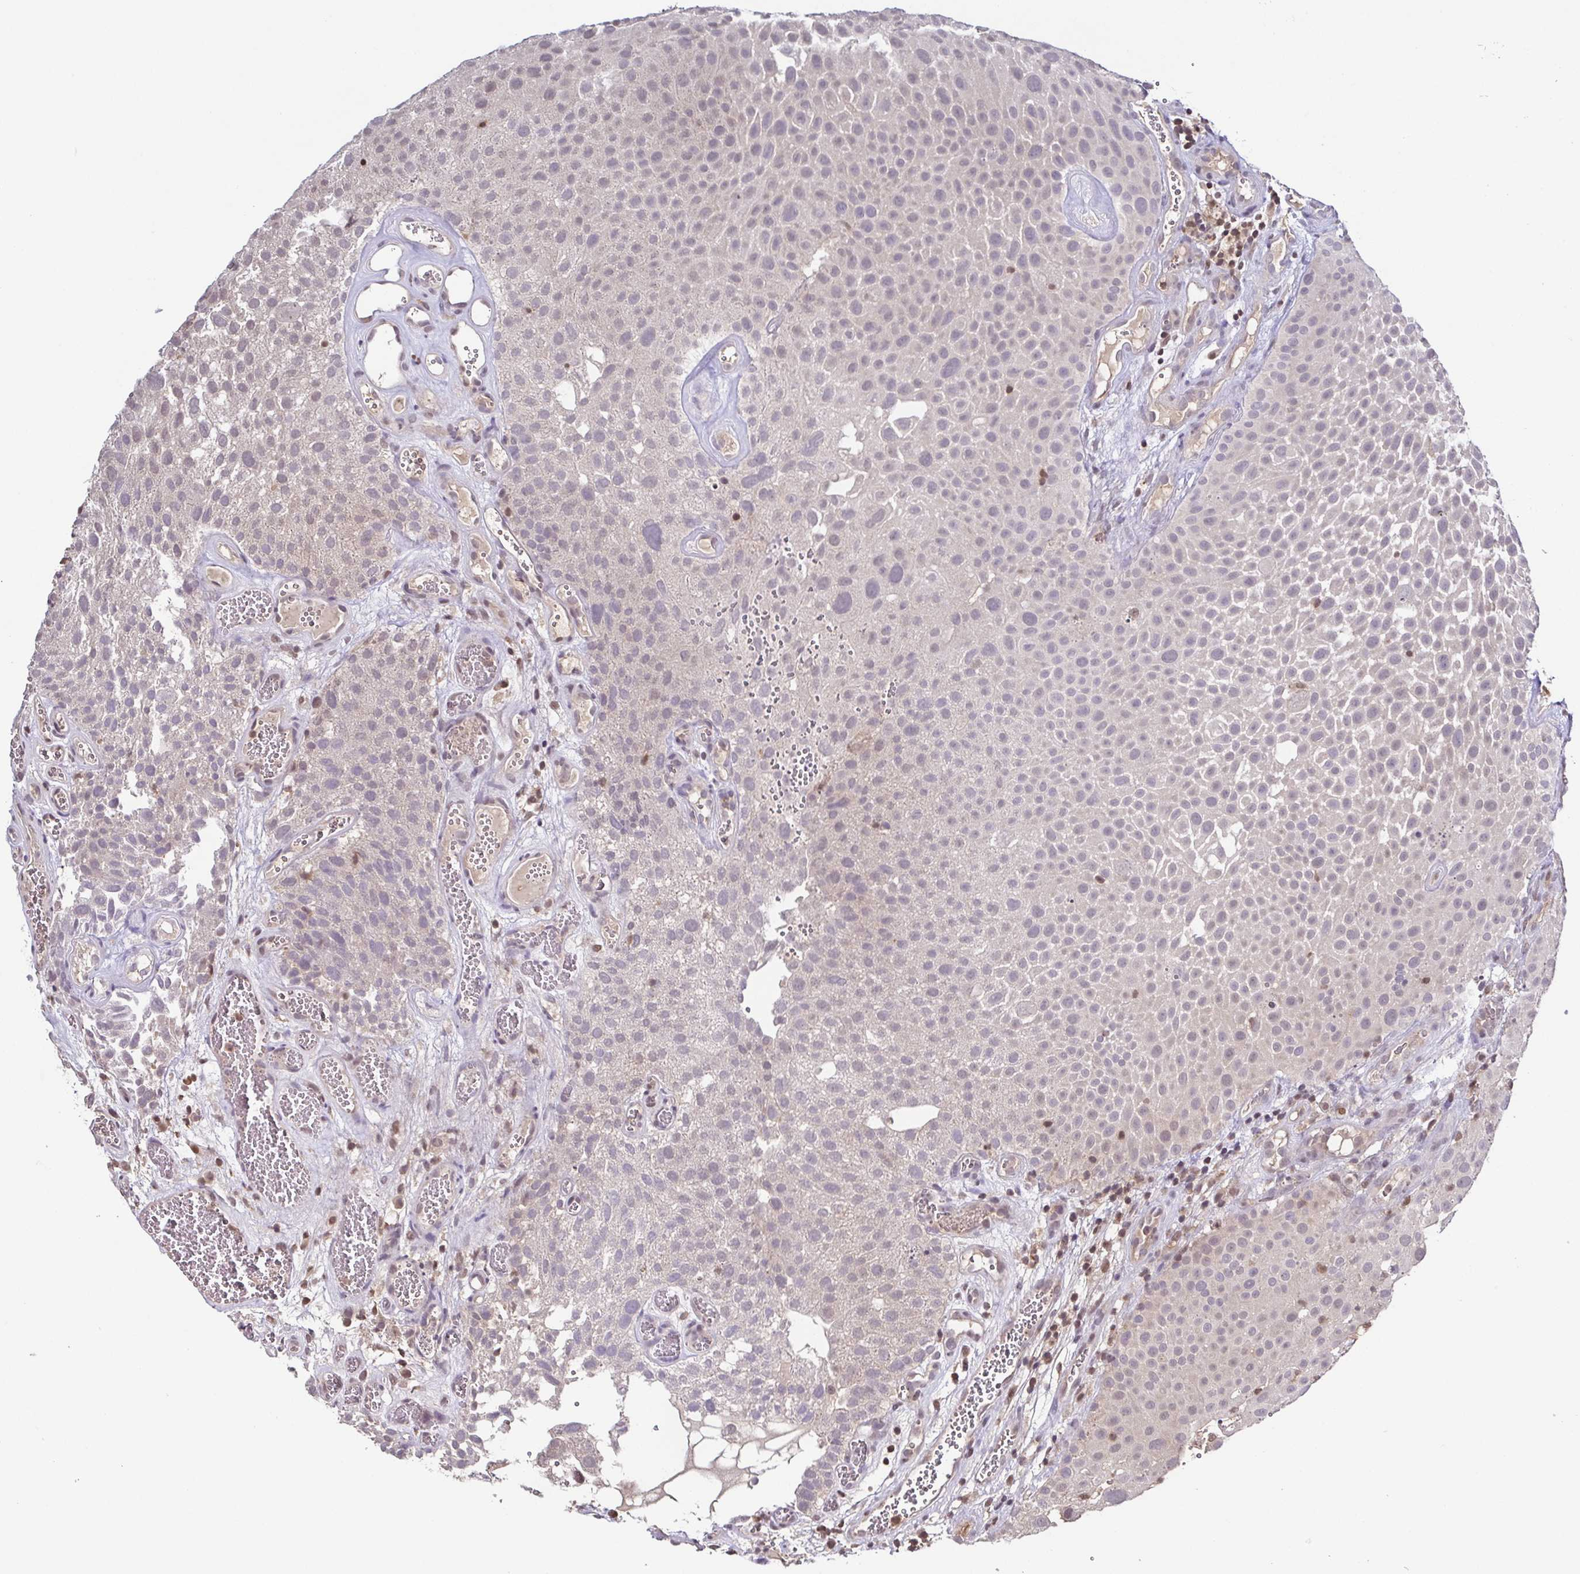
{"staining": {"intensity": "weak", "quantity": "<25%", "location": "nuclear"}, "tissue": "urothelial cancer", "cell_type": "Tumor cells", "image_type": "cancer", "snomed": [{"axis": "morphology", "description": "Urothelial carcinoma, Low grade"}, {"axis": "topography", "description": "Urinary bladder"}], "caption": "A high-resolution histopathology image shows immunohistochemistry staining of urothelial cancer, which reveals no significant expression in tumor cells.", "gene": "PSMB9", "patient": {"sex": "male", "age": 72}}